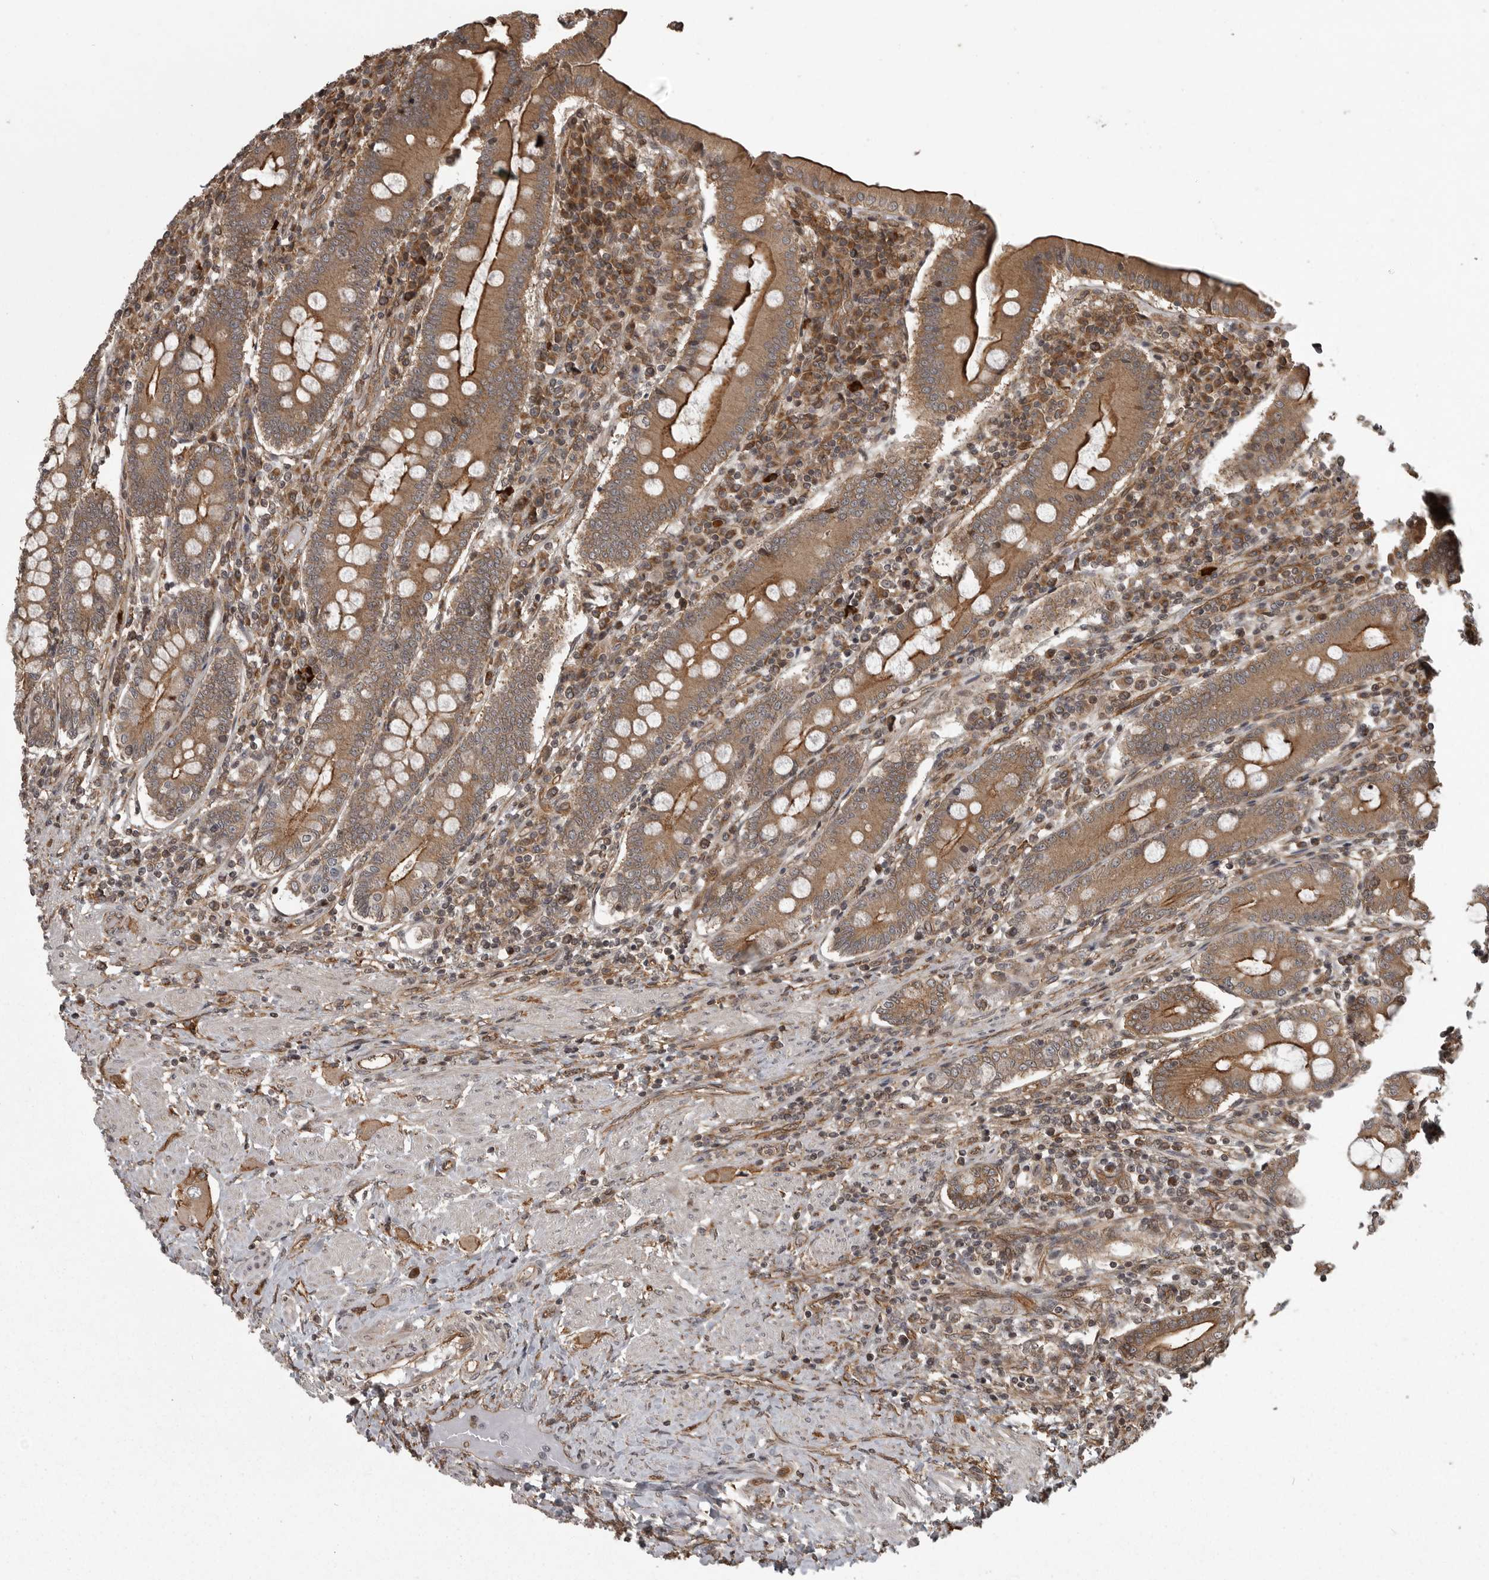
{"staining": {"intensity": "moderate", "quantity": ">75%", "location": "cytoplasmic/membranous"}, "tissue": "duodenum", "cell_type": "Glandular cells", "image_type": "normal", "snomed": [{"axis": "morphology", "description": "Normal tissue, NOS"}, {"axis": "morphology", "description": "Adenocarcinoma, NOS"}, {"axis": "topography", "description": "Pancreas"}, {"axis": "topography", "description": "Duodenum"}], "caption": "High-magnification brightfield microscopy of unremarkable duodenum stained with DAB (3,3'-diaminobenzidine) (brown) and counterstained with hematoxylin (blue). glandular cells exhibit moderate cytoplasmic/membranous expression is present in approximately>75% of cells.", "gene": "DNAJC8", "patient": {"sex": "male", "age": 50}}